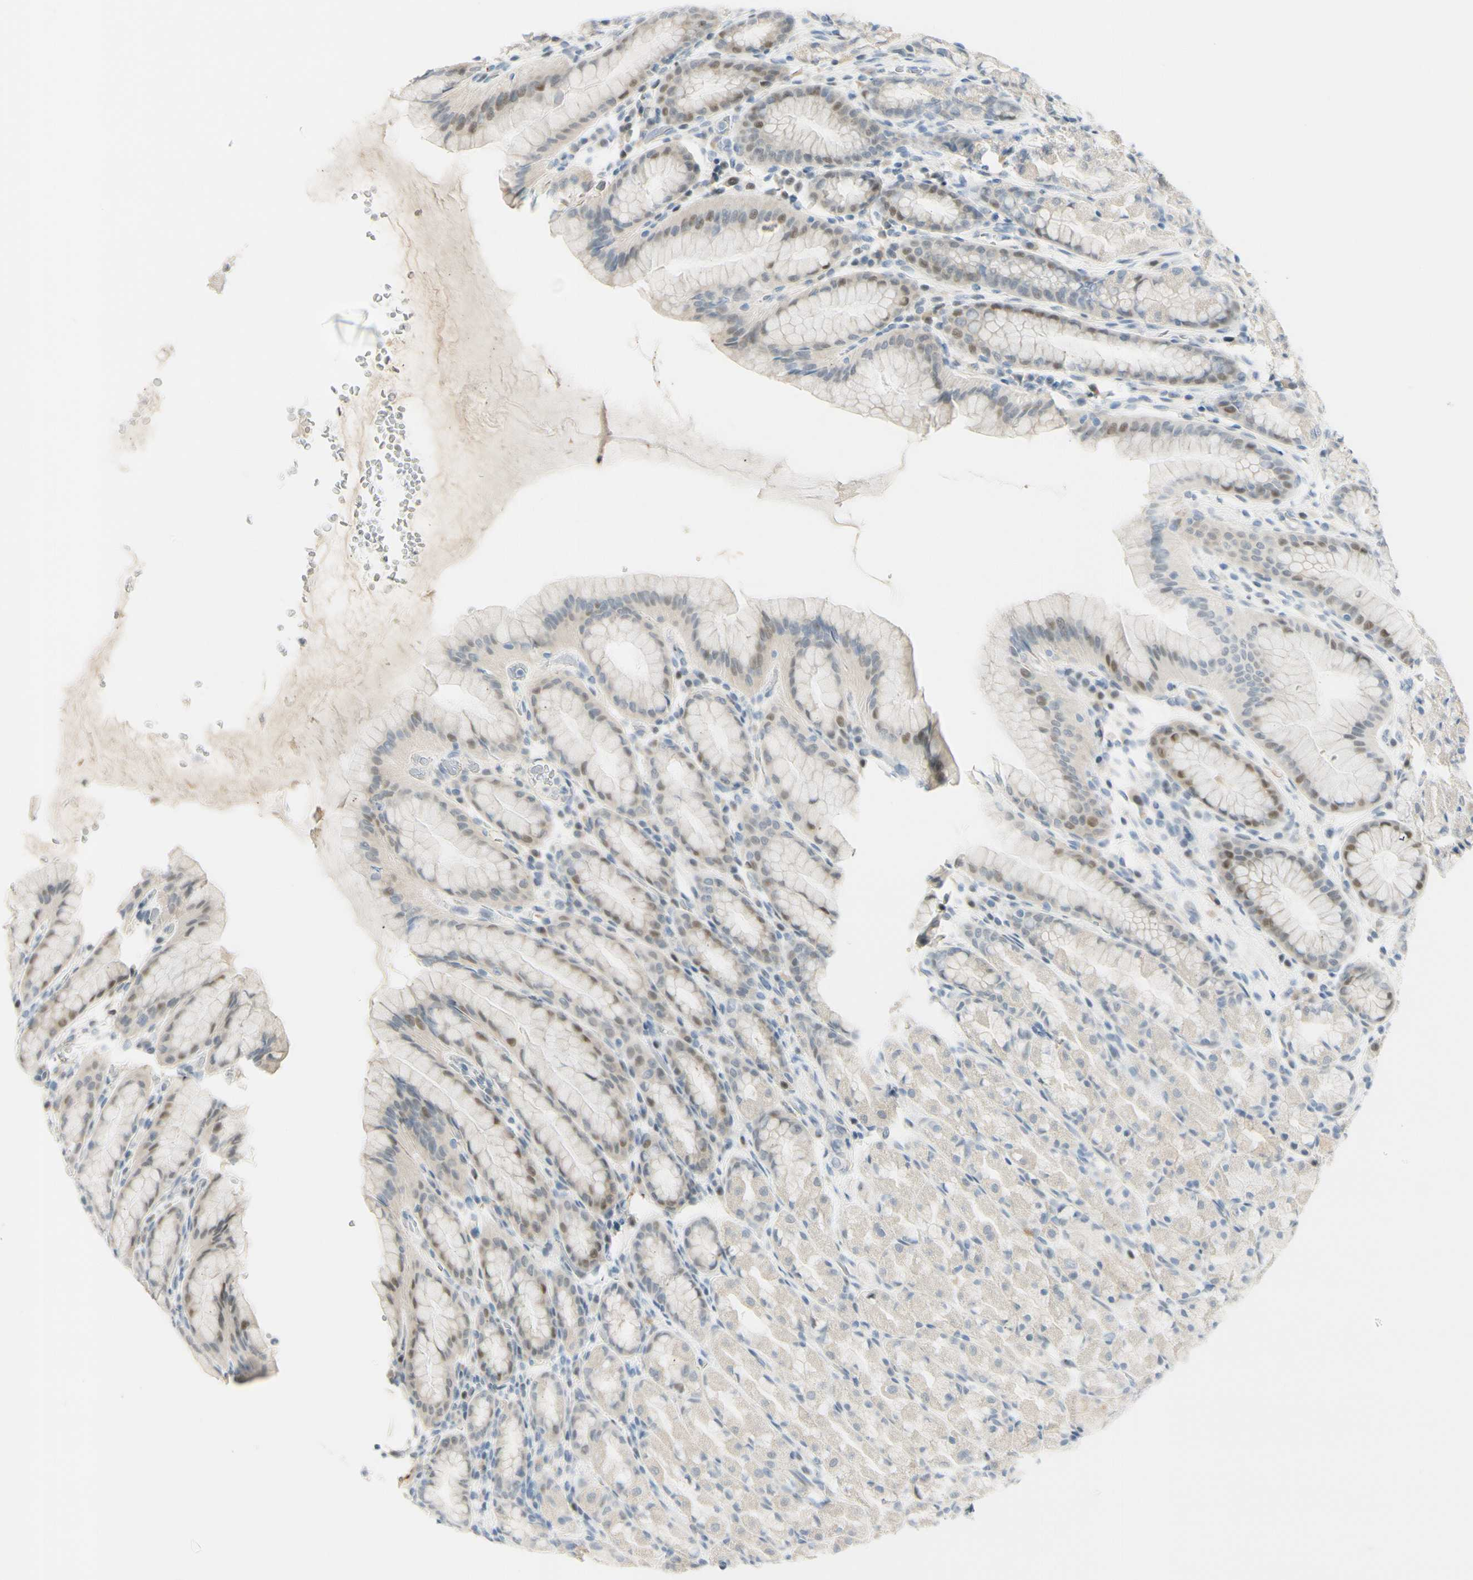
{"staining": {"intensity": "moderate", "quantity": "<25%", "location": "nuclear"}, "tissue": "stomach", "cell_type": "Glandular cells", "image_type": "normal", "snomed": [{"axis": "morphology", "description": "Normal tissue, NOS"}, {"axis": "topography", "description": "Stomach, upper"}], "caption": "Moderate nuclear protein positivity is appreciated in approximately <25% of glandular cells in stomach. (DAB = brown stain, brightfield microscopy at high magnification).", "gene": "B4GALNT1", "patient": {"sex": "male", "age": 68}}